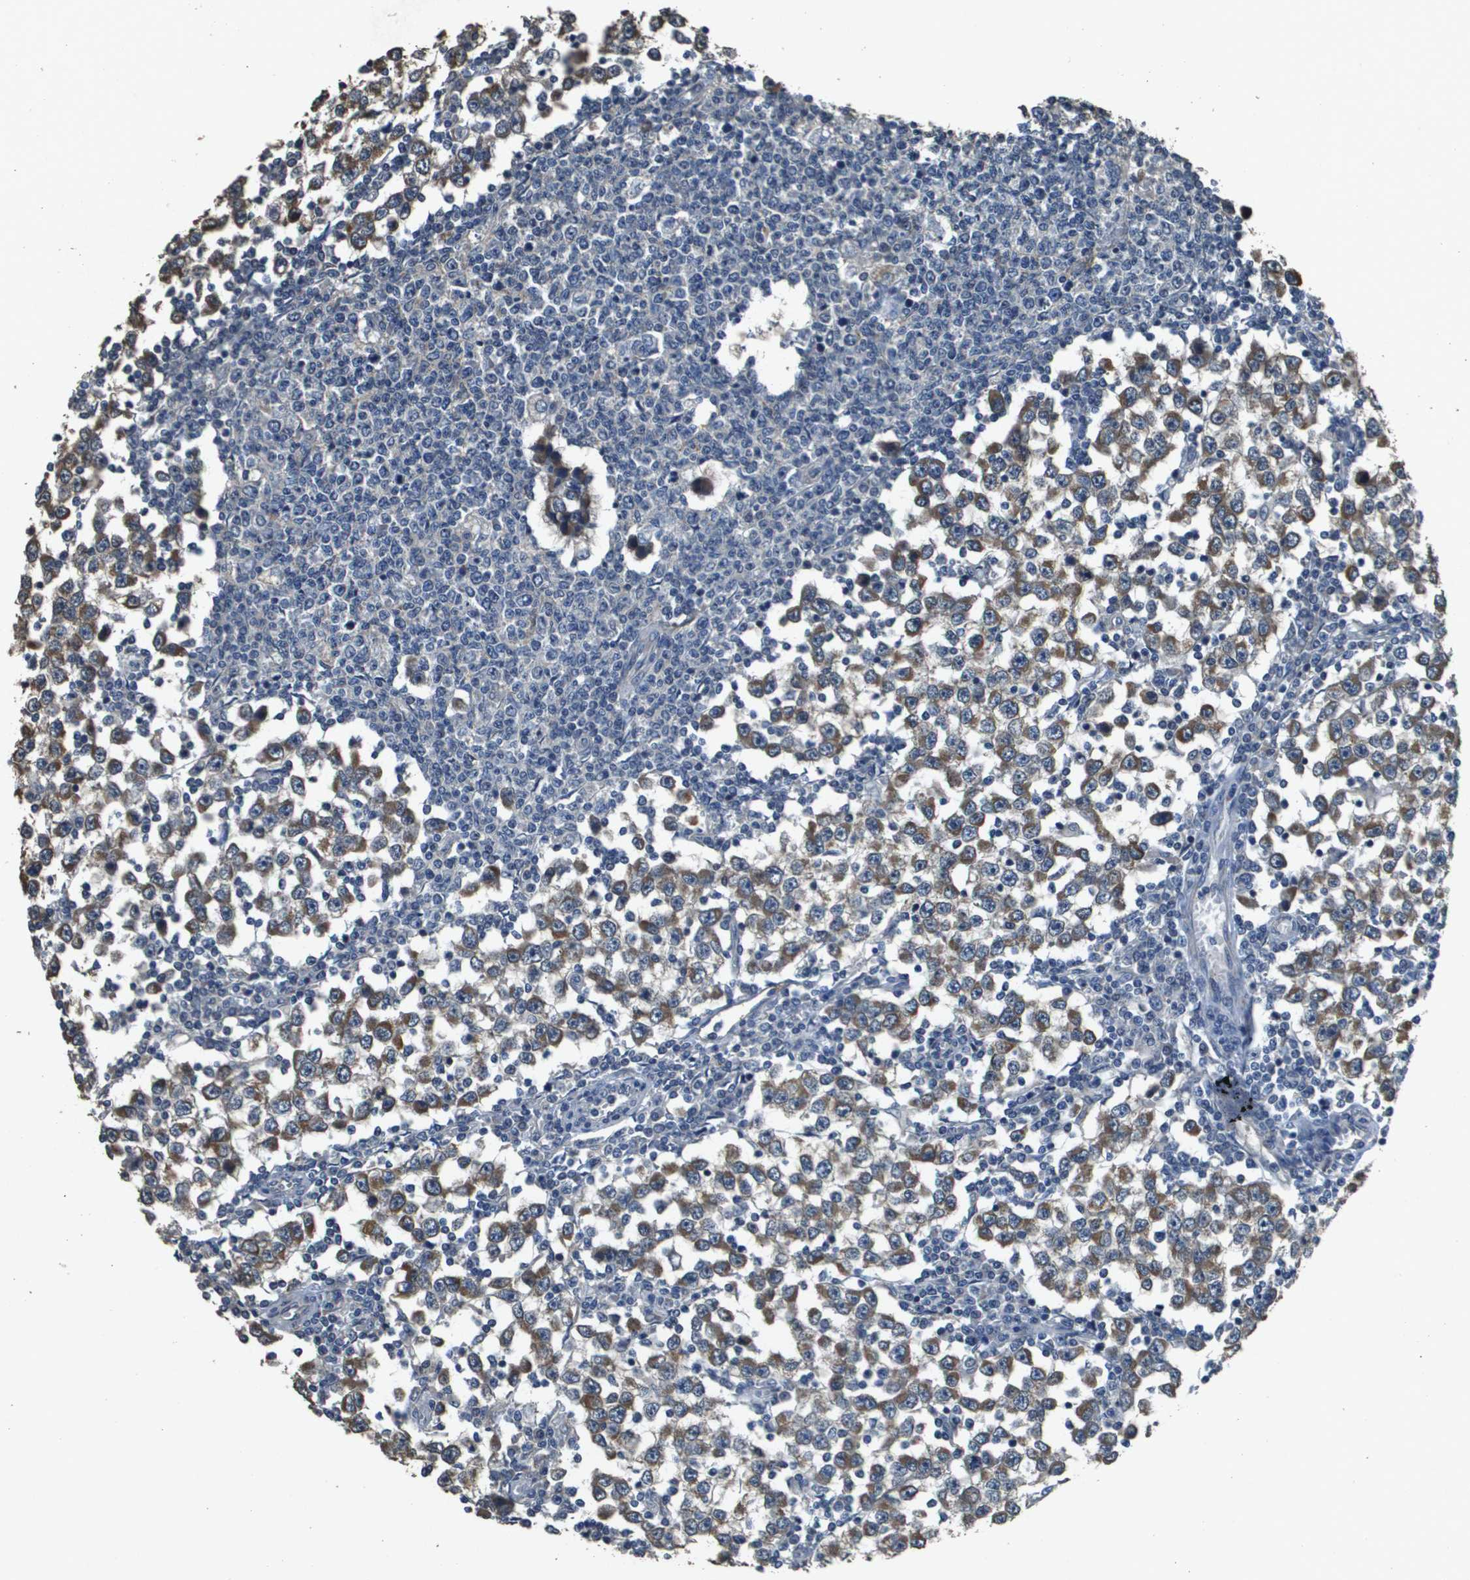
{"staining": {"intensity": "moderate", "quantity": ">75%", "location": "cytoplasmic/membranous"}, "tissue": "testis cancer", "cell_type": "Tumor cells", "image_type": "cancer", "snomed": [{"axis": "morphology", "description": "Seminoma, NOS"}, {"axis": "topography", "description": "Testis"}], "caption": "High-power microscopy captured an immunohistochemistry (IHC) histopathology image of testis seminoma, revealing moderate cytoplasmic/membranous staining in about >75% of tumor cells. (Stains: DAB (3,3'-diaminobenzidine) in brown, nuclei in blue, Microscopy: brightfield microscopy at high magnification).", "gene": "RAB6B", "patient": {"sex": "male", "age": 65}}